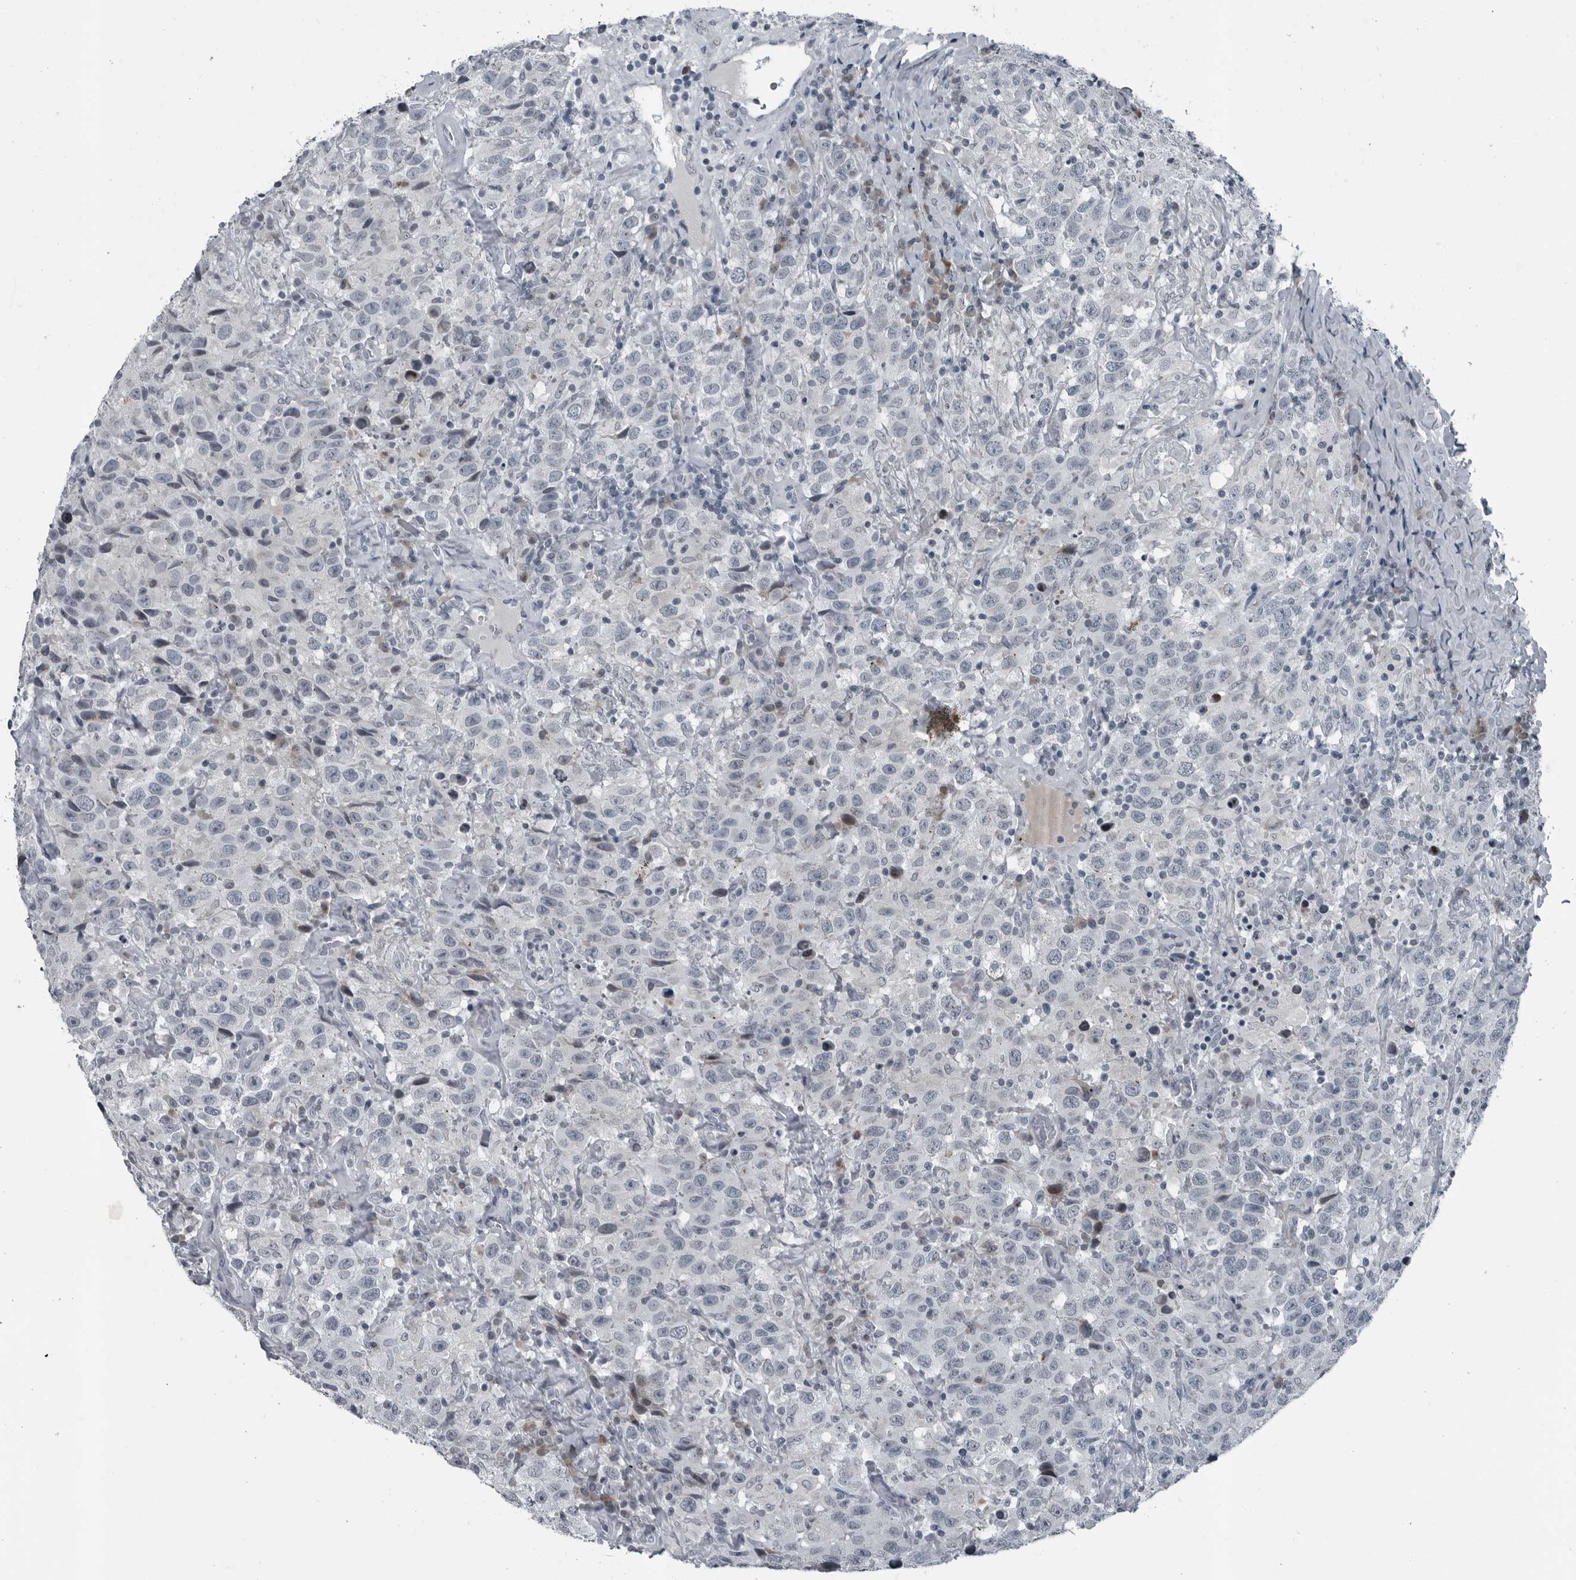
{"staining": {"intensity": "negative", "quantity": "none", "location": "none"}, "tissue": "testis cancer", "cell_type": "Tumor cells", "image_type": "cancer", "snomed": [{"axis": "morphology", "description": "Seminoma, NOS"}, {"axis": "topography", "description": "Testis"}], "caption": "Immunohistochemical staining of seminoma (testis) displays no significant expression in tumor cells.", "gene": "DNAAF11", "patient": {"sex": "male", "age": 41}}